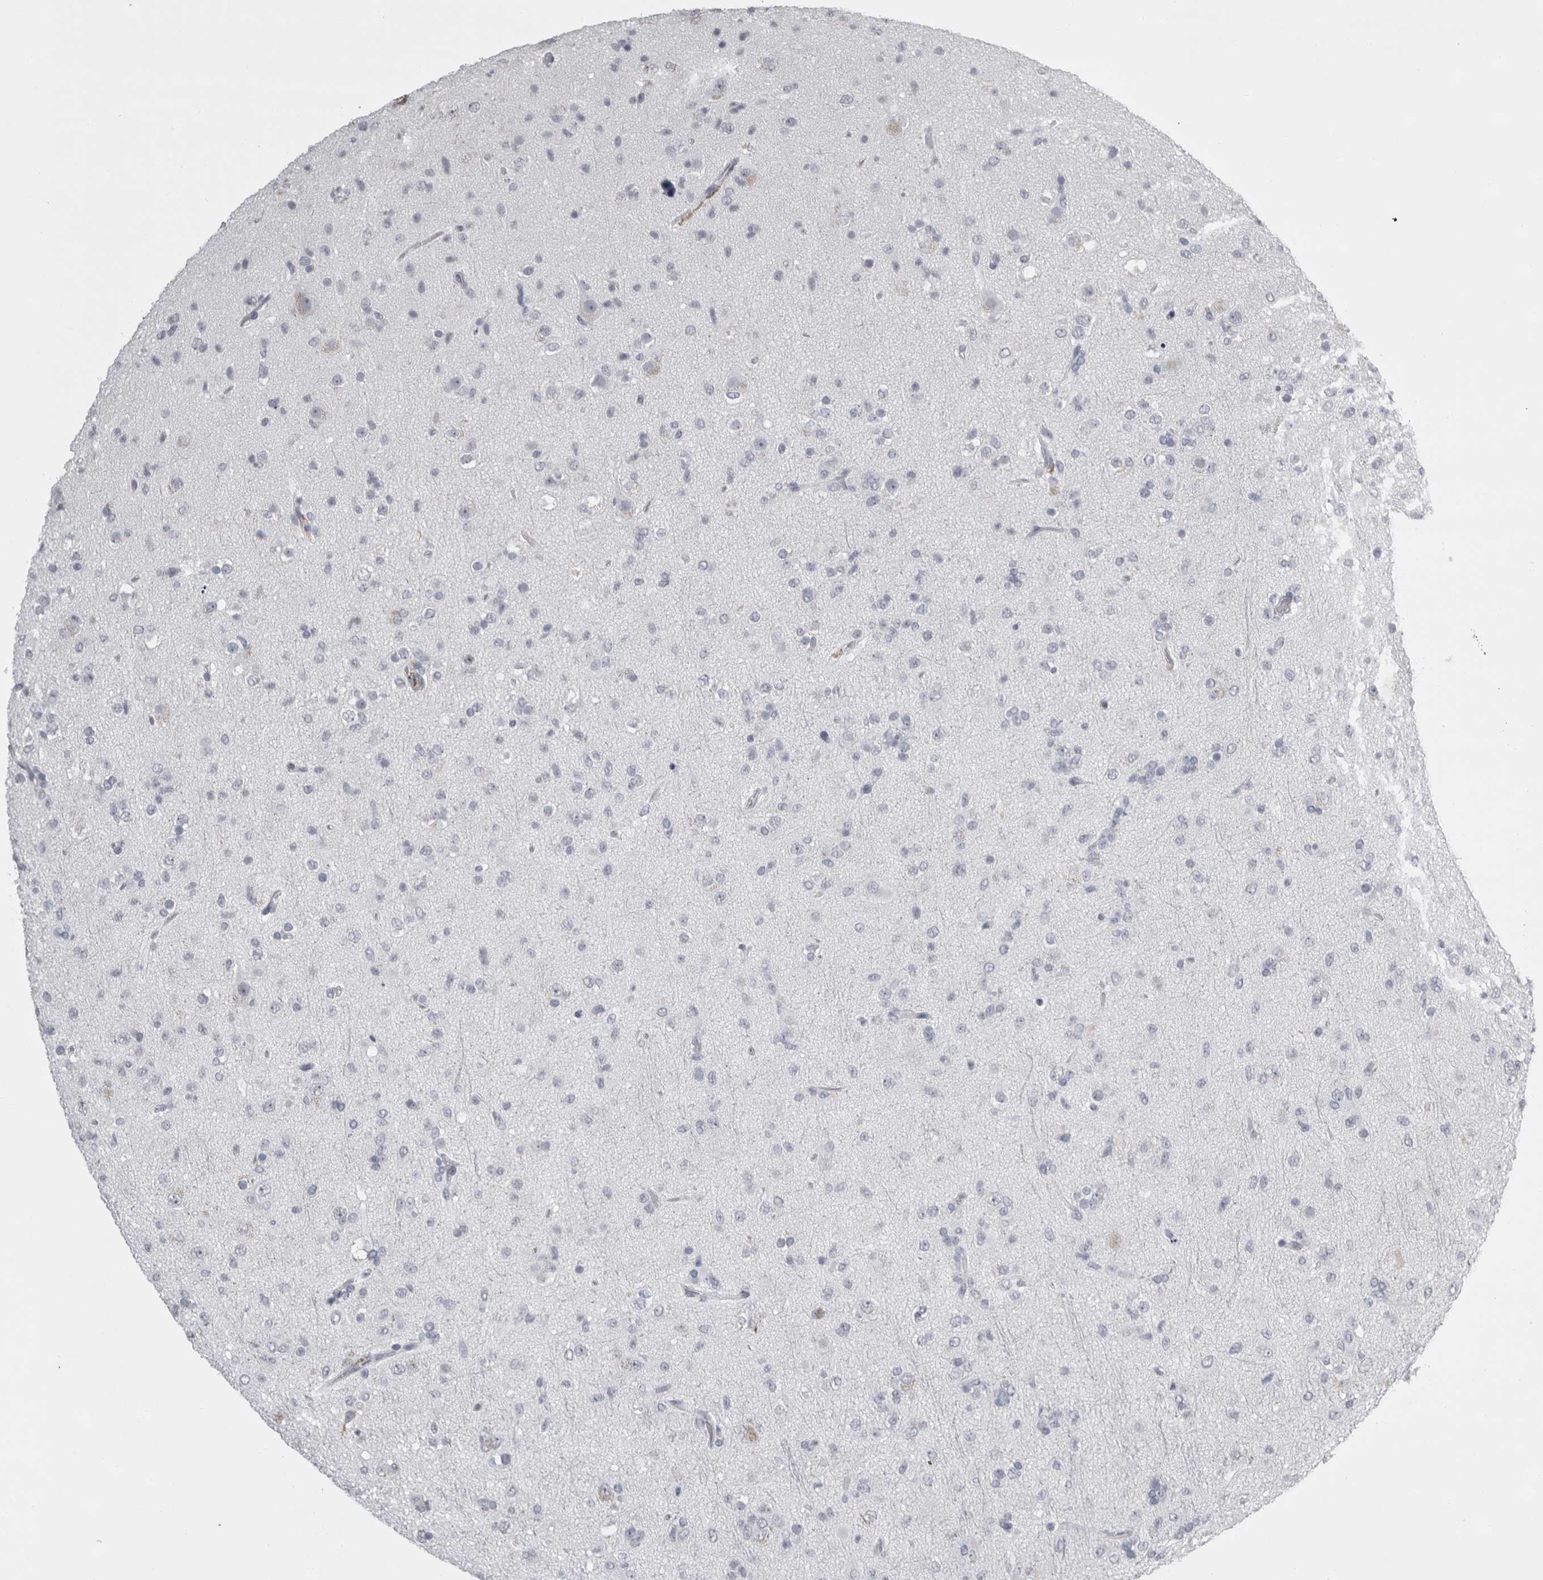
{"staining": {"intensity": "negative", "quantity": "none", "location": "none"}, "tissue": "glioma", "cell_type": "Tumor cells", "image_type": "cancer", "snomed": [{"axis": "morphology", "description": "Glioma, malignant, Low grade"}, {"axis": "topography", "description": "Brain"}], "caption": "Human glioma stained for a protein using IHC exhibits no staining in tumor cells.", "gene": "GNLY", "patient": {"sex": "male", "age": 65}}